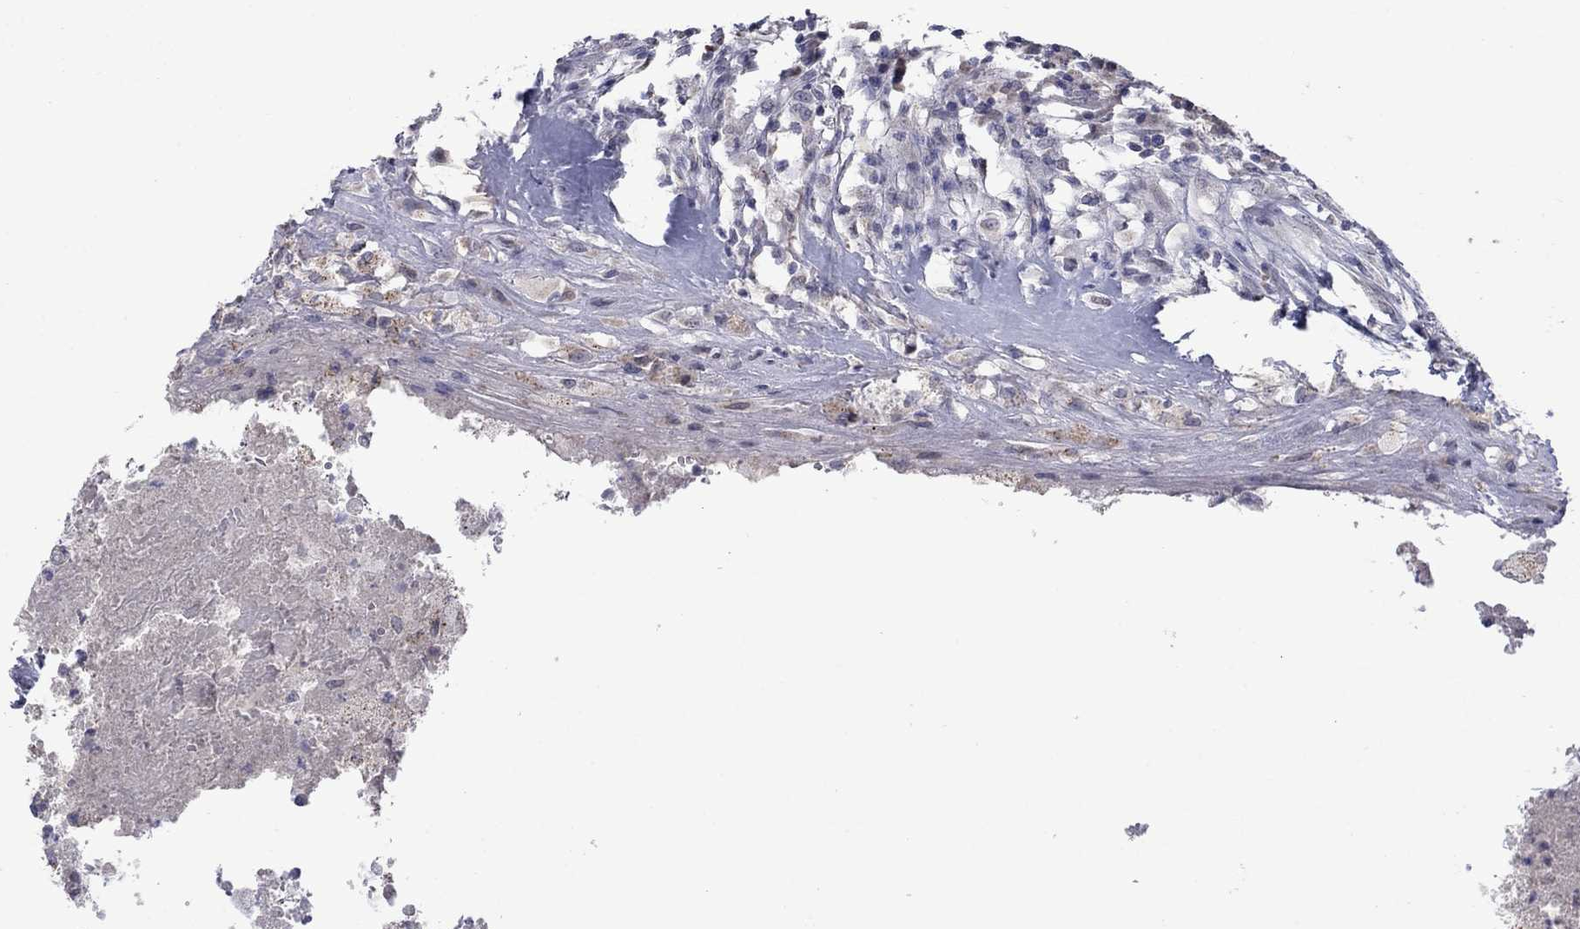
{"staining": {"intensity": "negative", "quantity": "none", "location": "none"}, "tissue": "testis cancer", "cell_type": "Tumor cells", "image_type": "cancer", "snomed": [{"axis": "morphology", "description": "Necrosis, NOS"}, {"axis": "morphology", "description": "Carcinoma, Embryonal, NOS"}, {"axis": "topography", "description": "Testis"}], "caption": "Testis cancer (embryonal carcinoma) stained for a protein using immunohistochemistry exhibits no expression tumor cells.", "gene": "KCNJ16", "patient": {"sex": "male", "age": 19}}